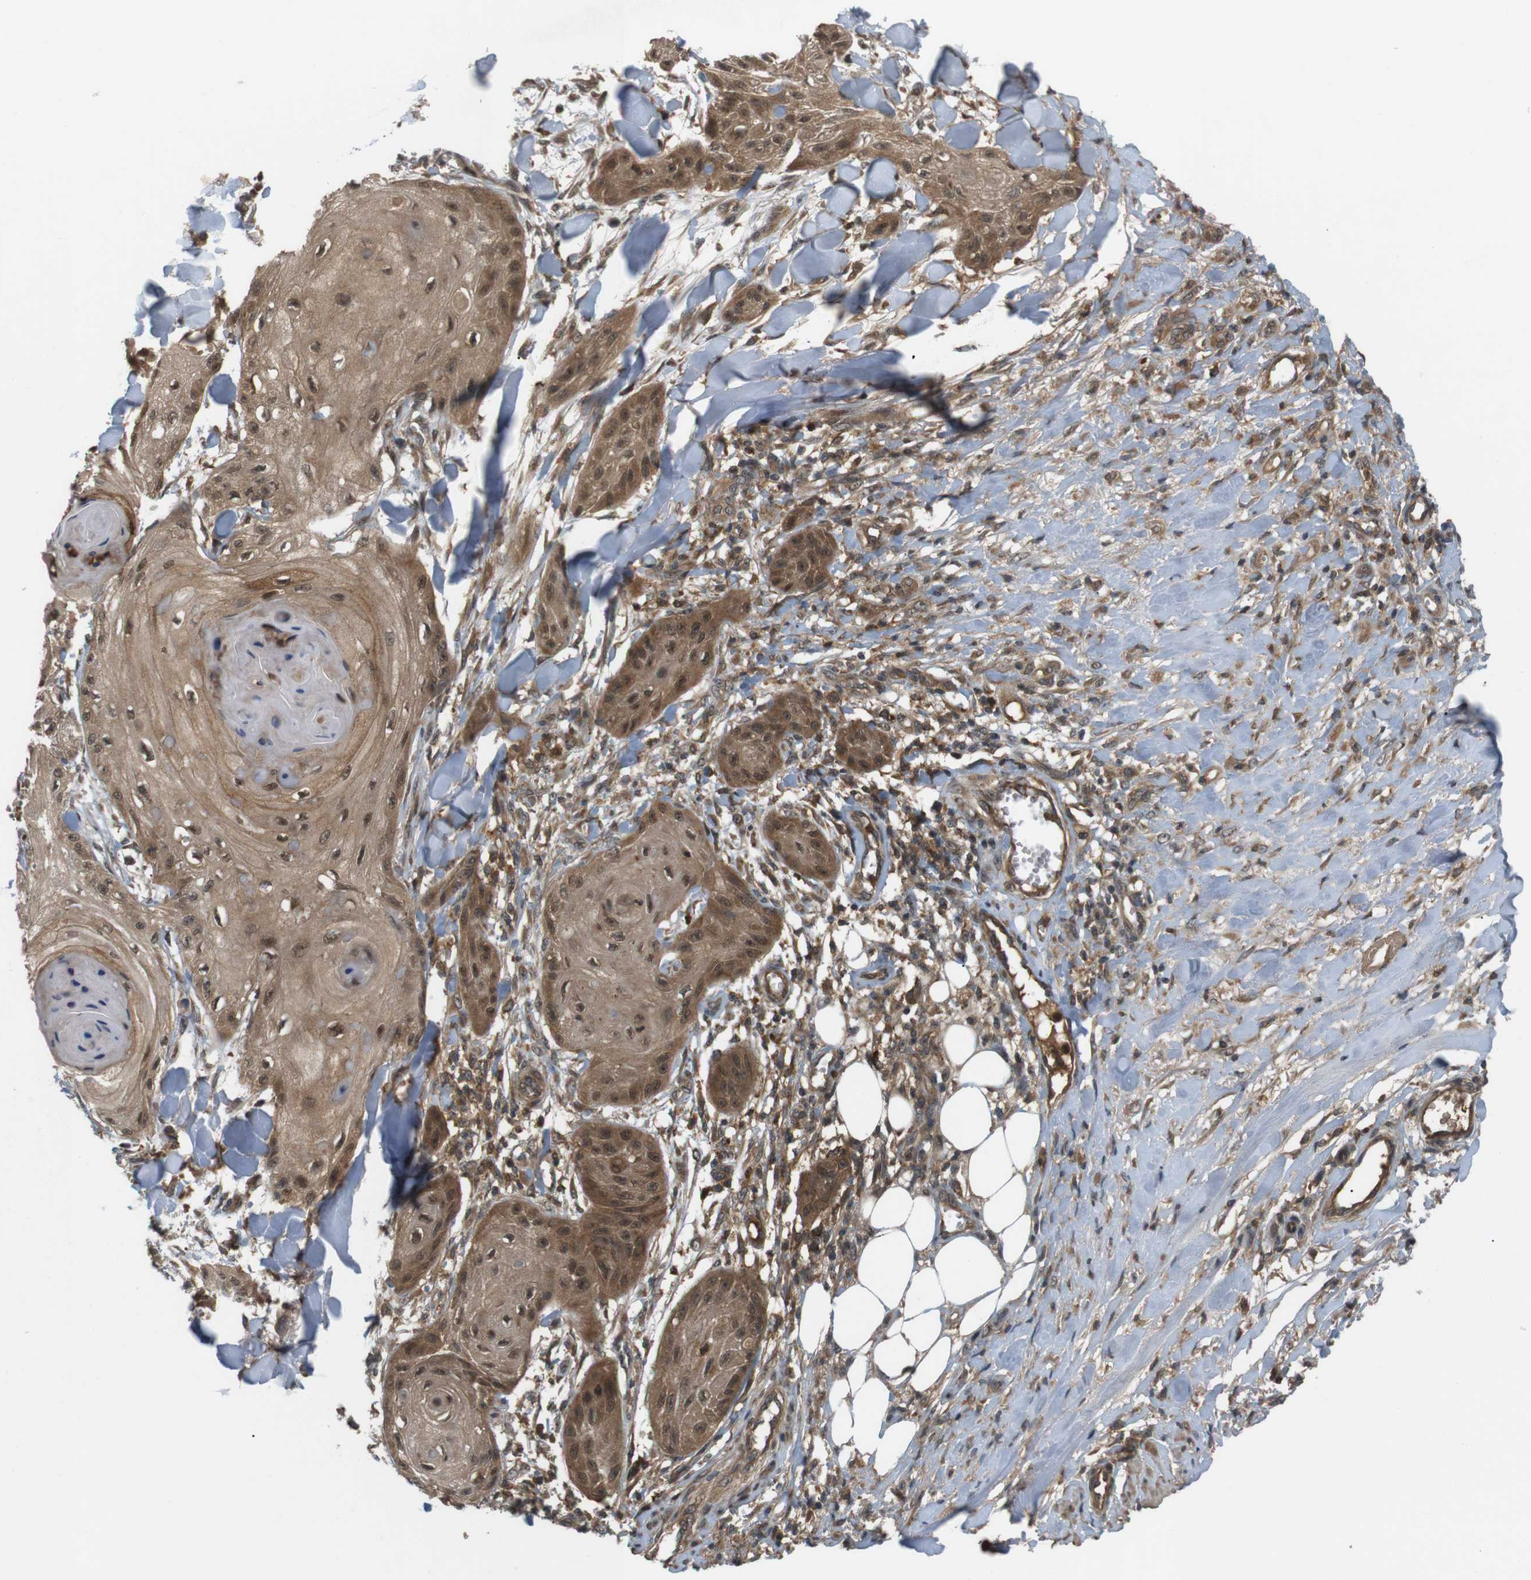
{"staining": {"intensity": "moderate", "quantity": ">75%", "location": "cytoplasmic/membranous,nuclear"}, "tissue": "skin cancer", "cell_type": "Tumor cells", "image_type": "cancer", "snomed": [{"axis": "morphology", "description": "Squamous cell carcinoma, NOS"}, {"axis": "topography", "description": "Skin"}], "caption": "Immunohistochemical staining of skin cancer (squamous cell carcinoma) displays medium levels of moderate cytoplasmic/membranous and nuclear protein staining in approximately >75% of tumor cells. Ihc stains the protein in brown and the nuclei are stained blue.", "gene": "NFKBIE", "patient": {"sex": "male", "age": 74}}